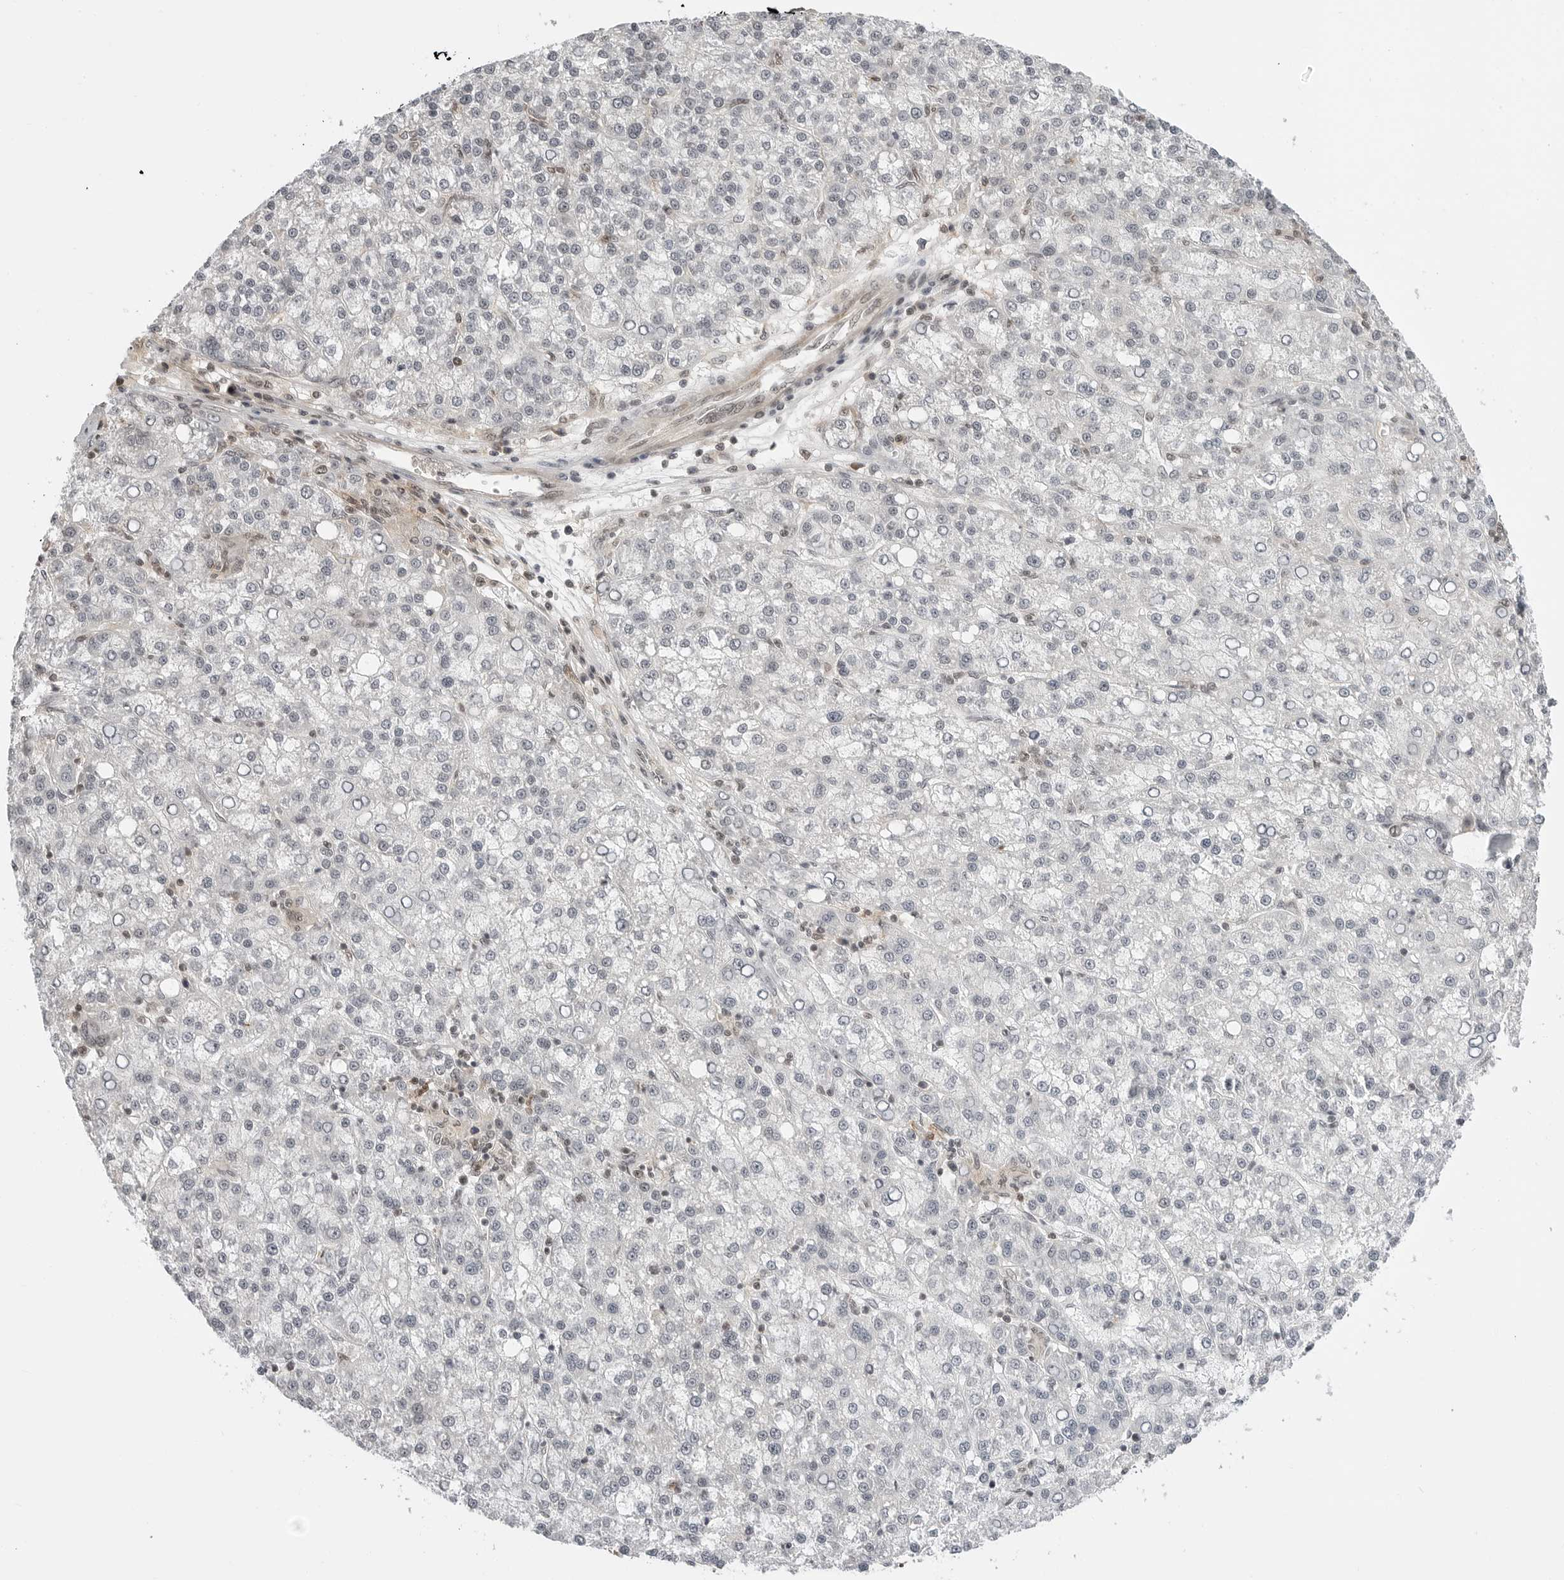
{"staining": {"intensity": "negative", "quantity": "none", "location": "none"}, "tissue": "liver cancer", "cell_type": "Tumor cells", "image_type": "cancer", "snomed": [{"axis": "morphology", "description": "Carcinoma, Hepatocellular, NOS"}, {"axis": "topography", "description": "Liver"}], "caption": "This is an IHC image of liver cancer (hepatocellular carcinoma). There is no staining in tumor cells.", "gene": "C8orf33", "patient": {"sex": "female", "age": 58}}